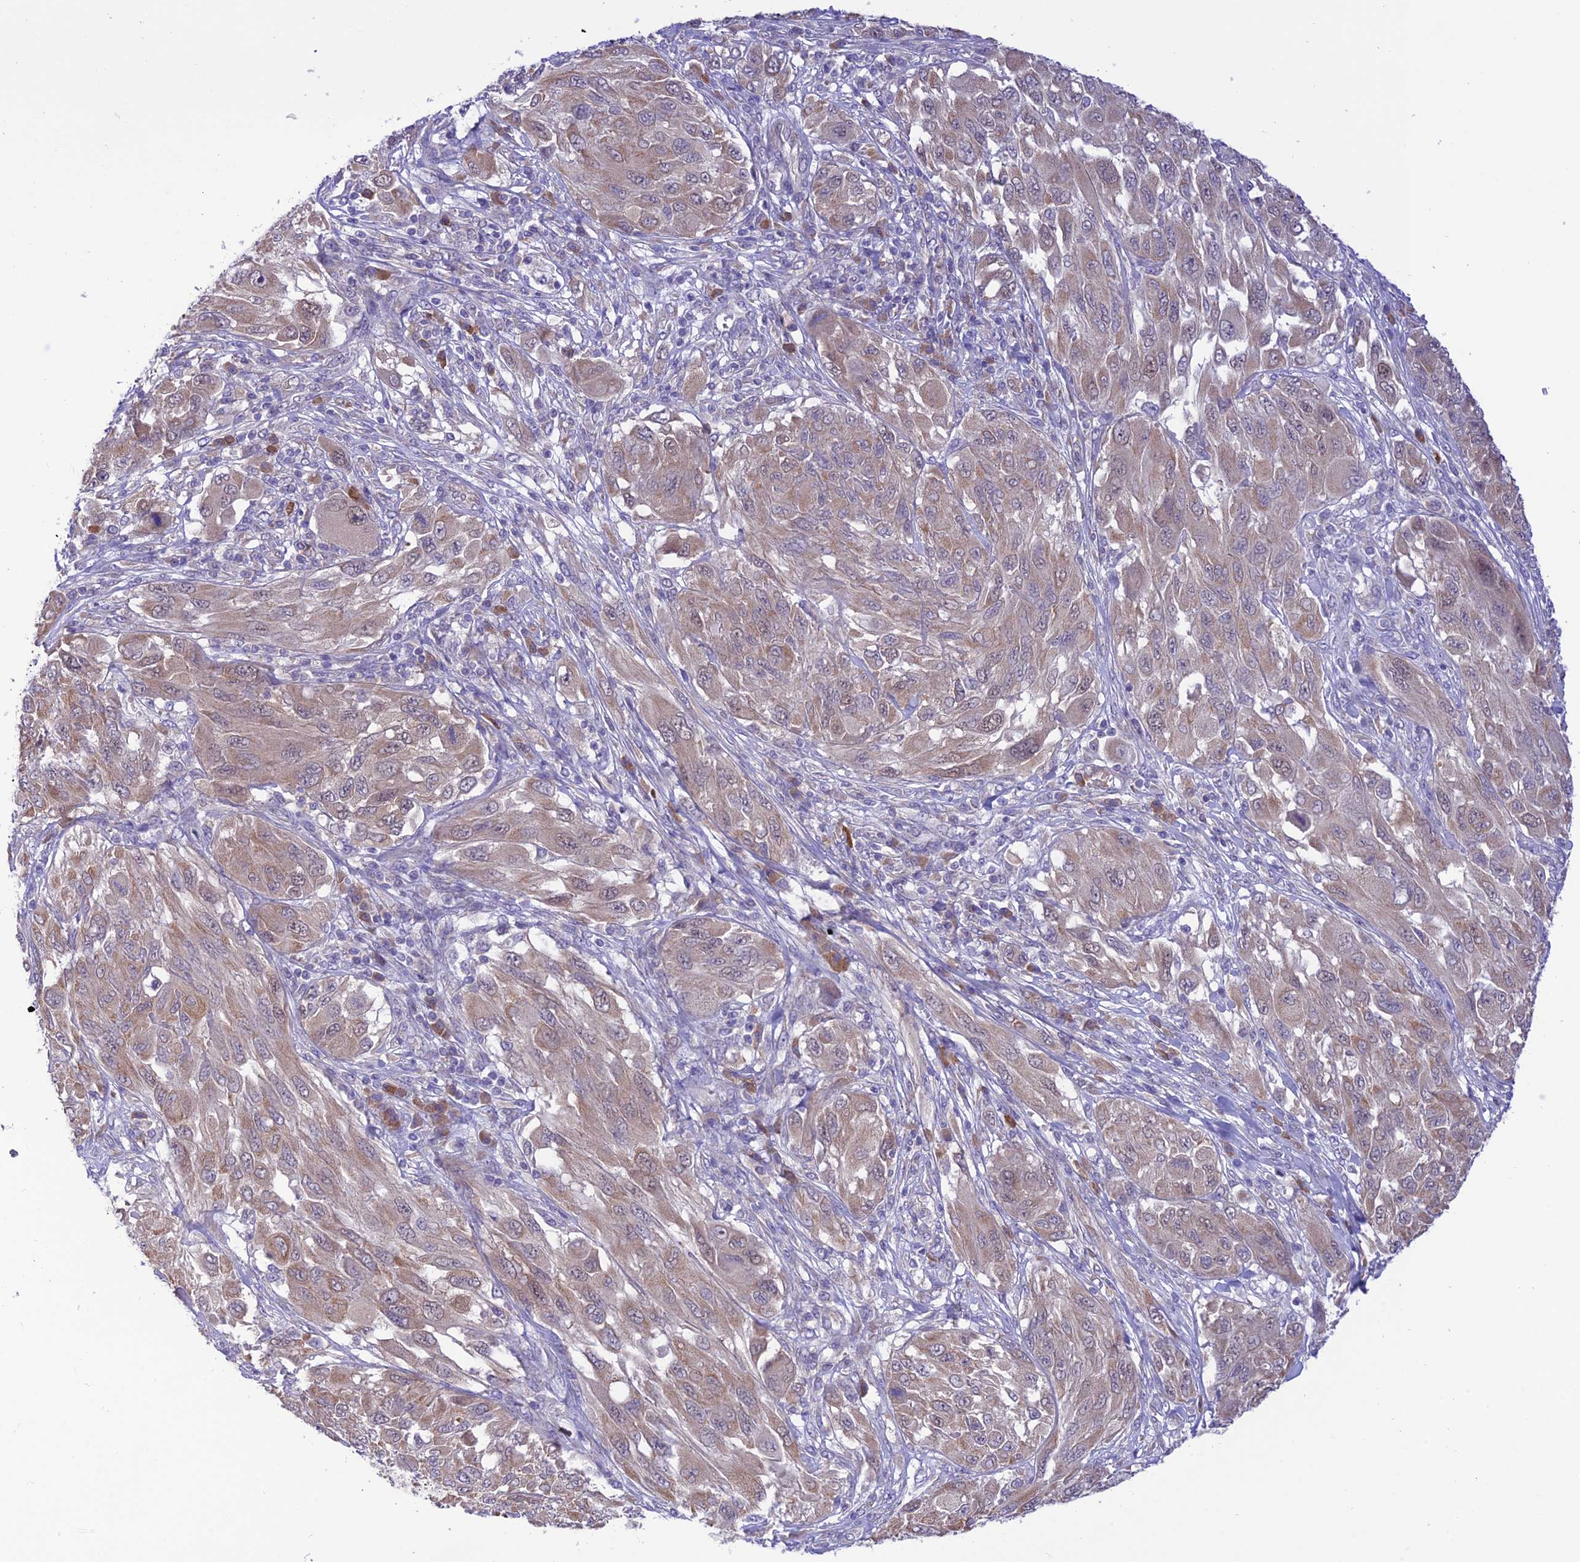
{"staining": {"intensity": "weak", "quantity": "25%-75%", "location": "cytoplasmic/membranous"}, "tissue": "melanoma", "cell_type": "Tumor cells", "image_type": "cancer", "snomed": [{"axis": "morphology", "description": "Malignant melanoma, NOS"}, {"axis": "topography", "description": "Skin"}], "caption": "Protein analysis of malignant melanoma tissue reveals weak cytoplasmic/membranous positivity in approximately 25%-75% of tumor cells. (Stains: DAB (3,3'-diaminobenzidine) in brown, nuclei in blue, Microscopy: brightfield microscopy at high magnification).", "gene": "RNF126", "patient": {"sex": "female", "age": 91}}